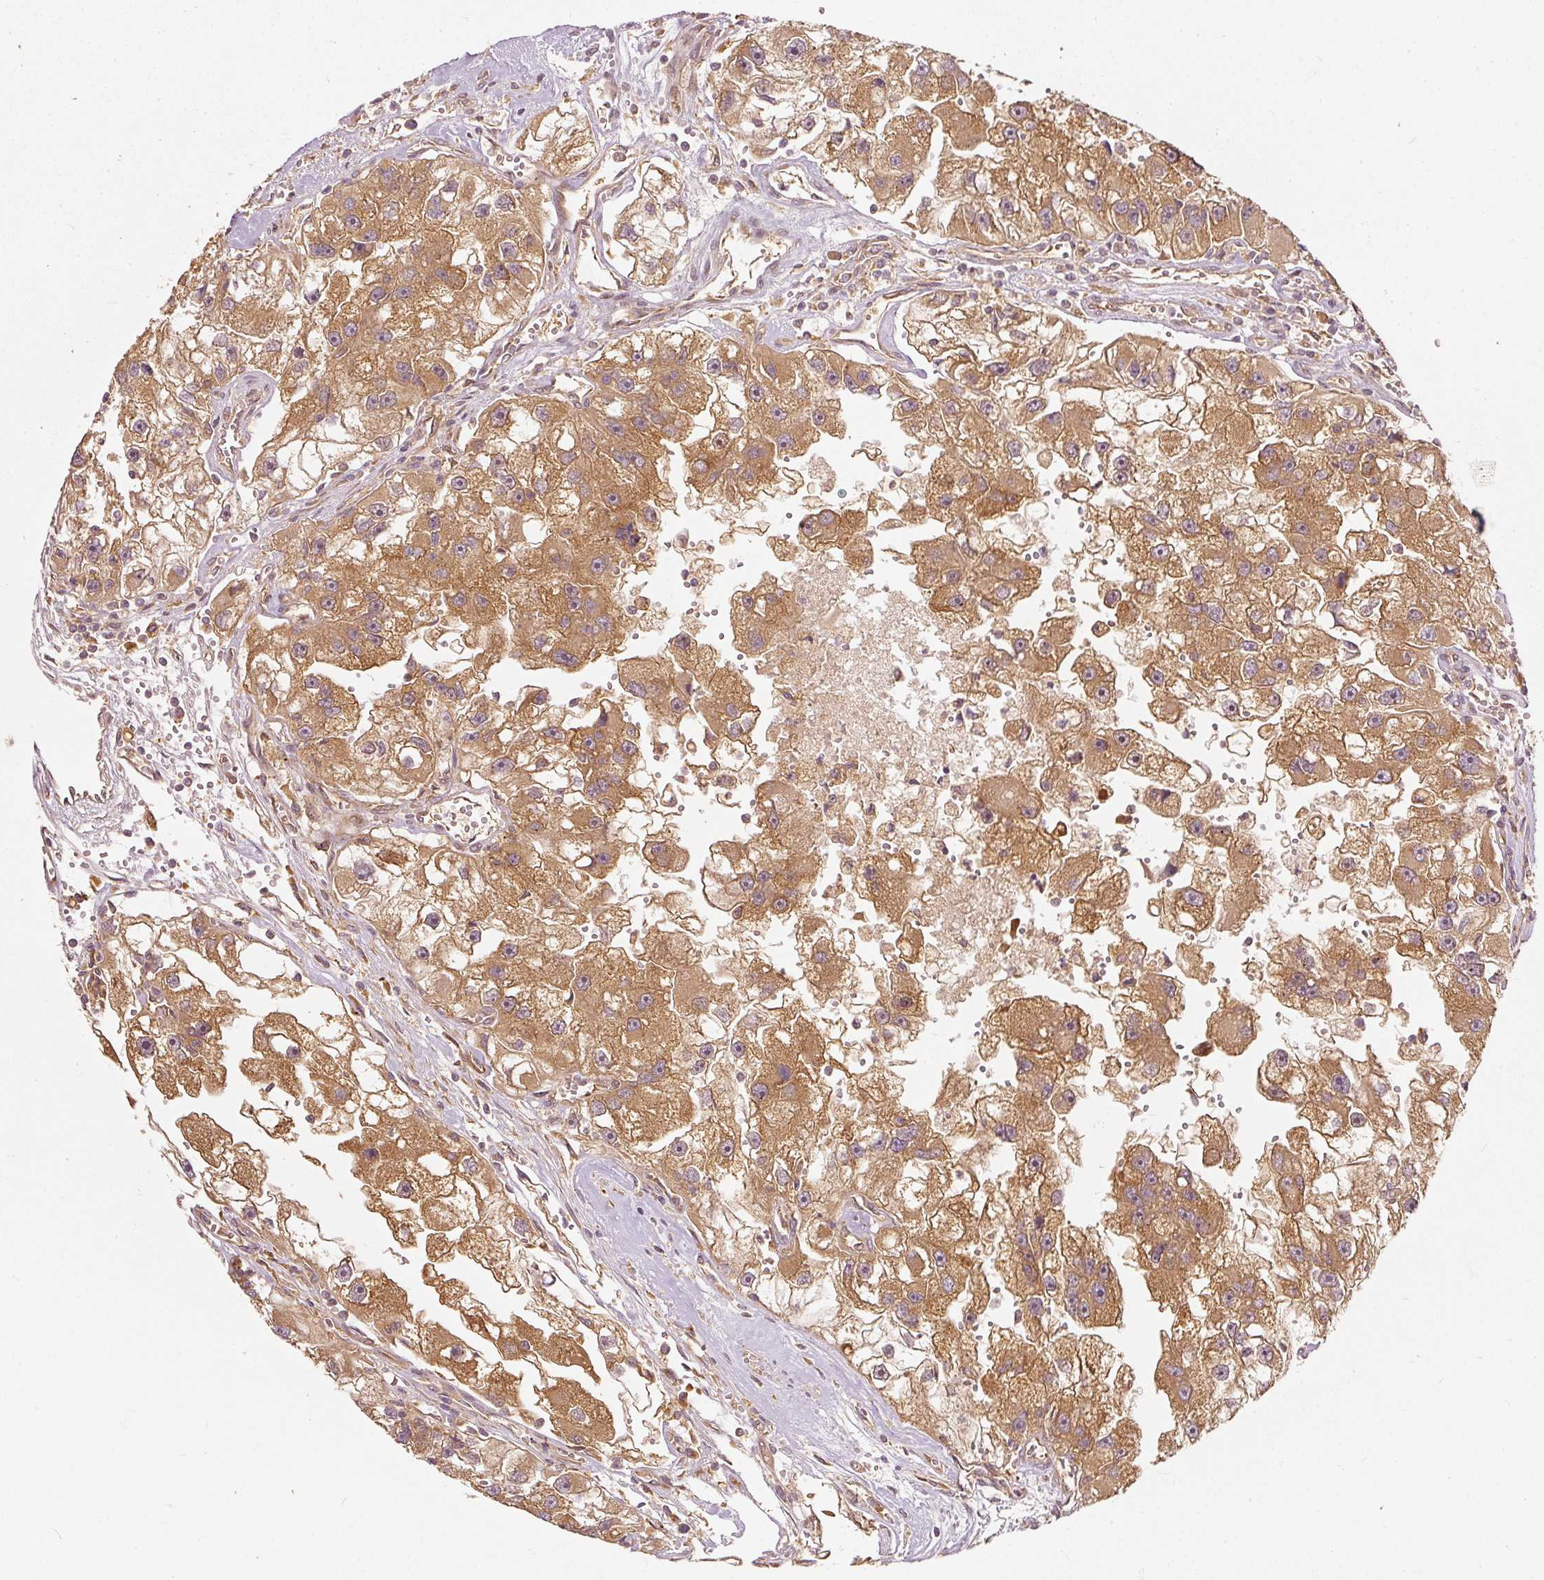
{"staining": {"intensity": "moderate", "quantity": ">75%", "location": "cytoplasmic/membranous"}, "tissue": "renal cancer", "cell_type": "Tumor cells", "image_type": "cancer", "snomed": [{"axis": "morphology", "description": "Adenocarcinoma, NOS"}, {"axis": "topography", "description": "Kidney"}], "caption": "Moderate cytoplasmic/membranous positivity for a protein is identified in approximately >75% of tumor cells of renal cancer using immunohistochemistry (IHC).", "gene": "EIF3B", "patient": {"sex": "male", "age": 63}}